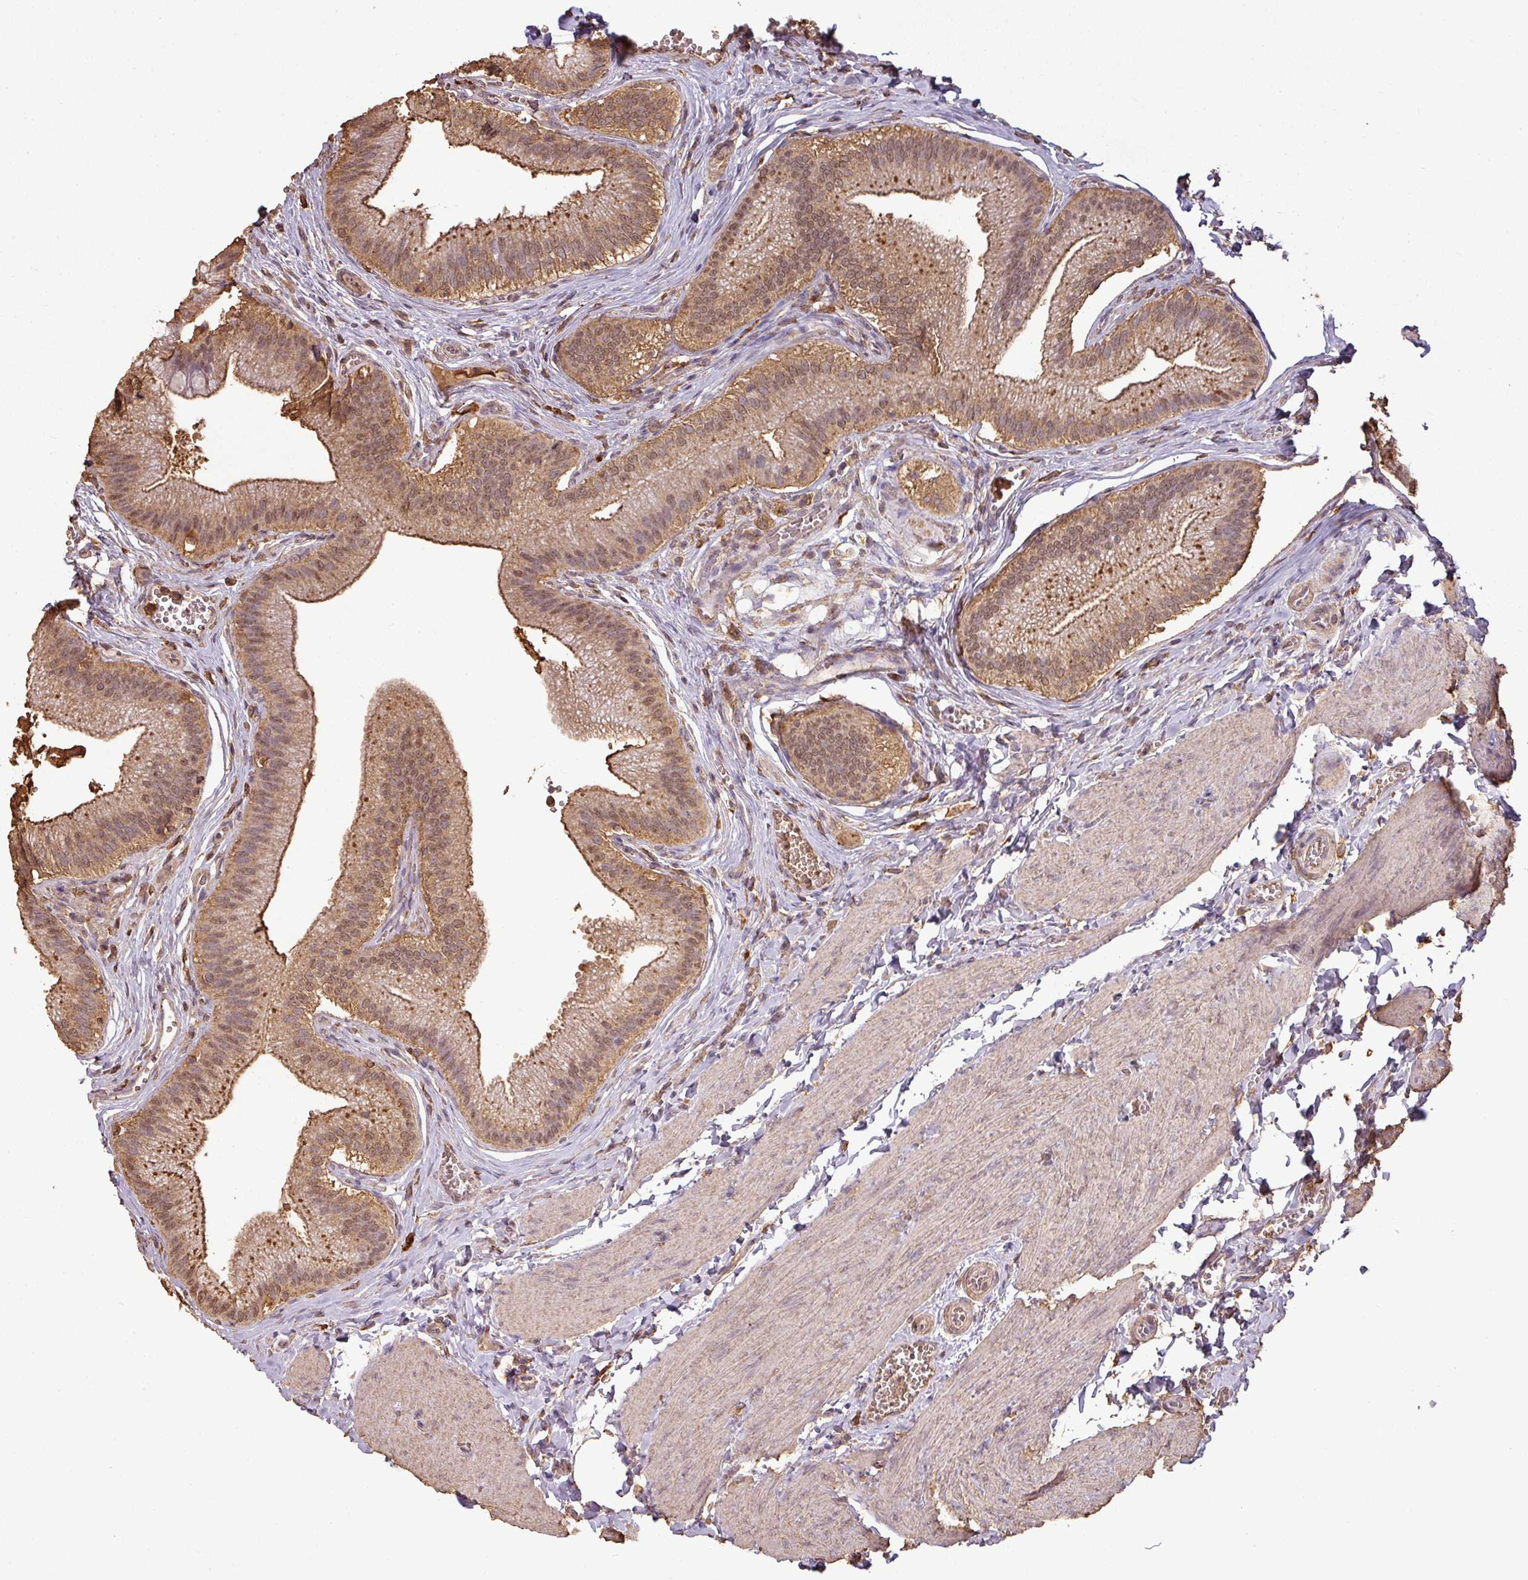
{"staining": {"intensity": "moderate", "quantity": ">75%", "location": "cytoplasmic/membranous,nuclear"}, "tissue": "gallbladder", "cell_type": "Glandular cells", "image_type": "normal", "snomed": [{"axis": "morphology", "description": "Normal tissue, NOS"}, {"axis": "topography", "description": "Gallbladder"}], "caption": "DAB immunohistochemical staining of unremarkable gallbladder shows moderate cytoplasmic/membranous,nuclear protein expression in about >75% of glandular cells.", "gene": "ATAT1", "patient": {"sex": "male", "age": 17}}